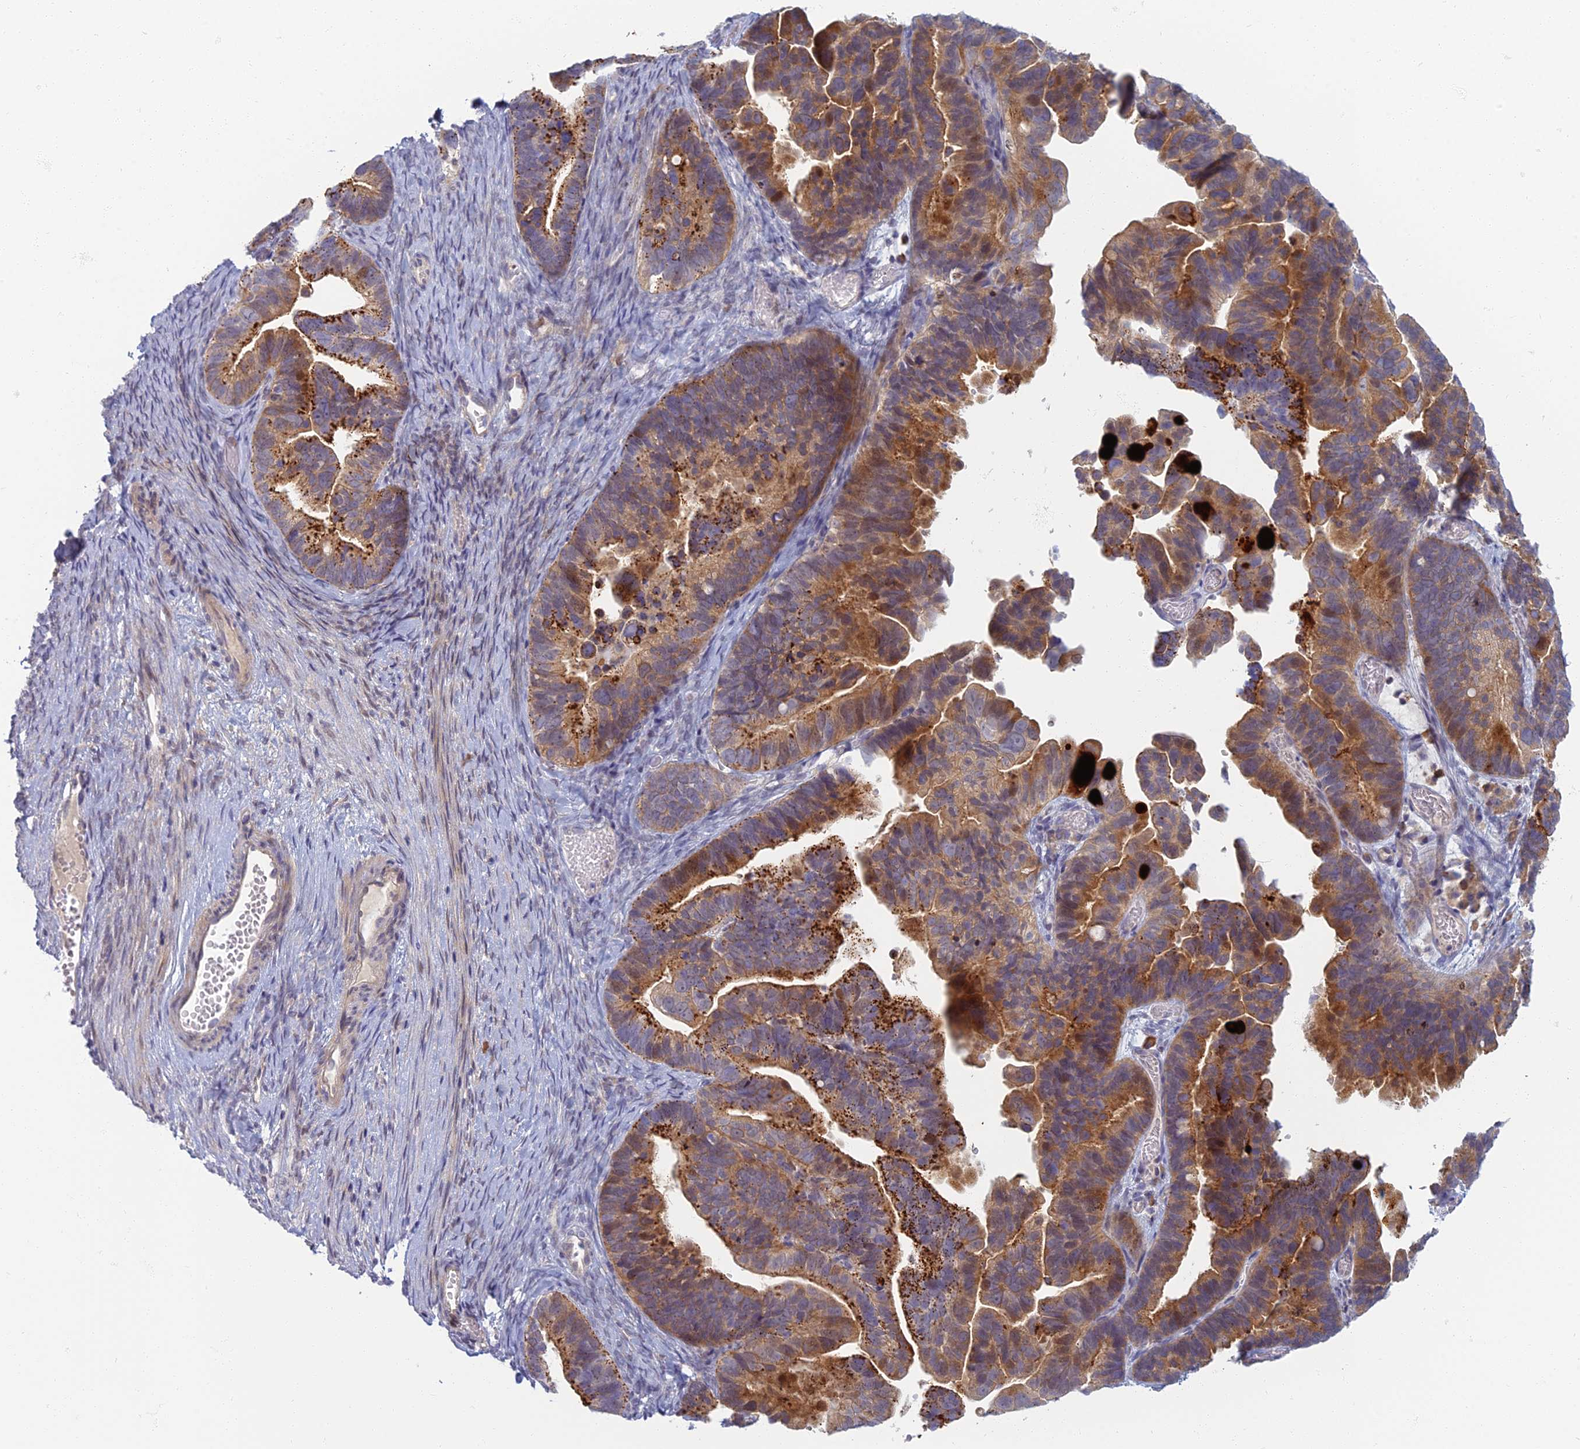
{"staining": {"intensity": "strong", "quantity": ">75%", "location": "cytoplasmic/membranous"}, "tissue": "ovarian cancer", "cell_type": "Tumor cells", "image_type": "cancer", "snomed": [{"axis": "morphology", "description": "Cystadenocarcinoma, serous, NOS"}, {"axis": "topography", "description": "Ovary"}], "caption": "Ovarian serous cystadenocarcinoma was stained to show a protein in brown. There is high levels of strong cytoplasmic/membranous expression in approximately >75% of tumor cells. (brown staining indicates protein expression, while blue staining denotes nuclei).", "gene": "CHMP4B", "patient": {"sex": "female", "age": 56}}